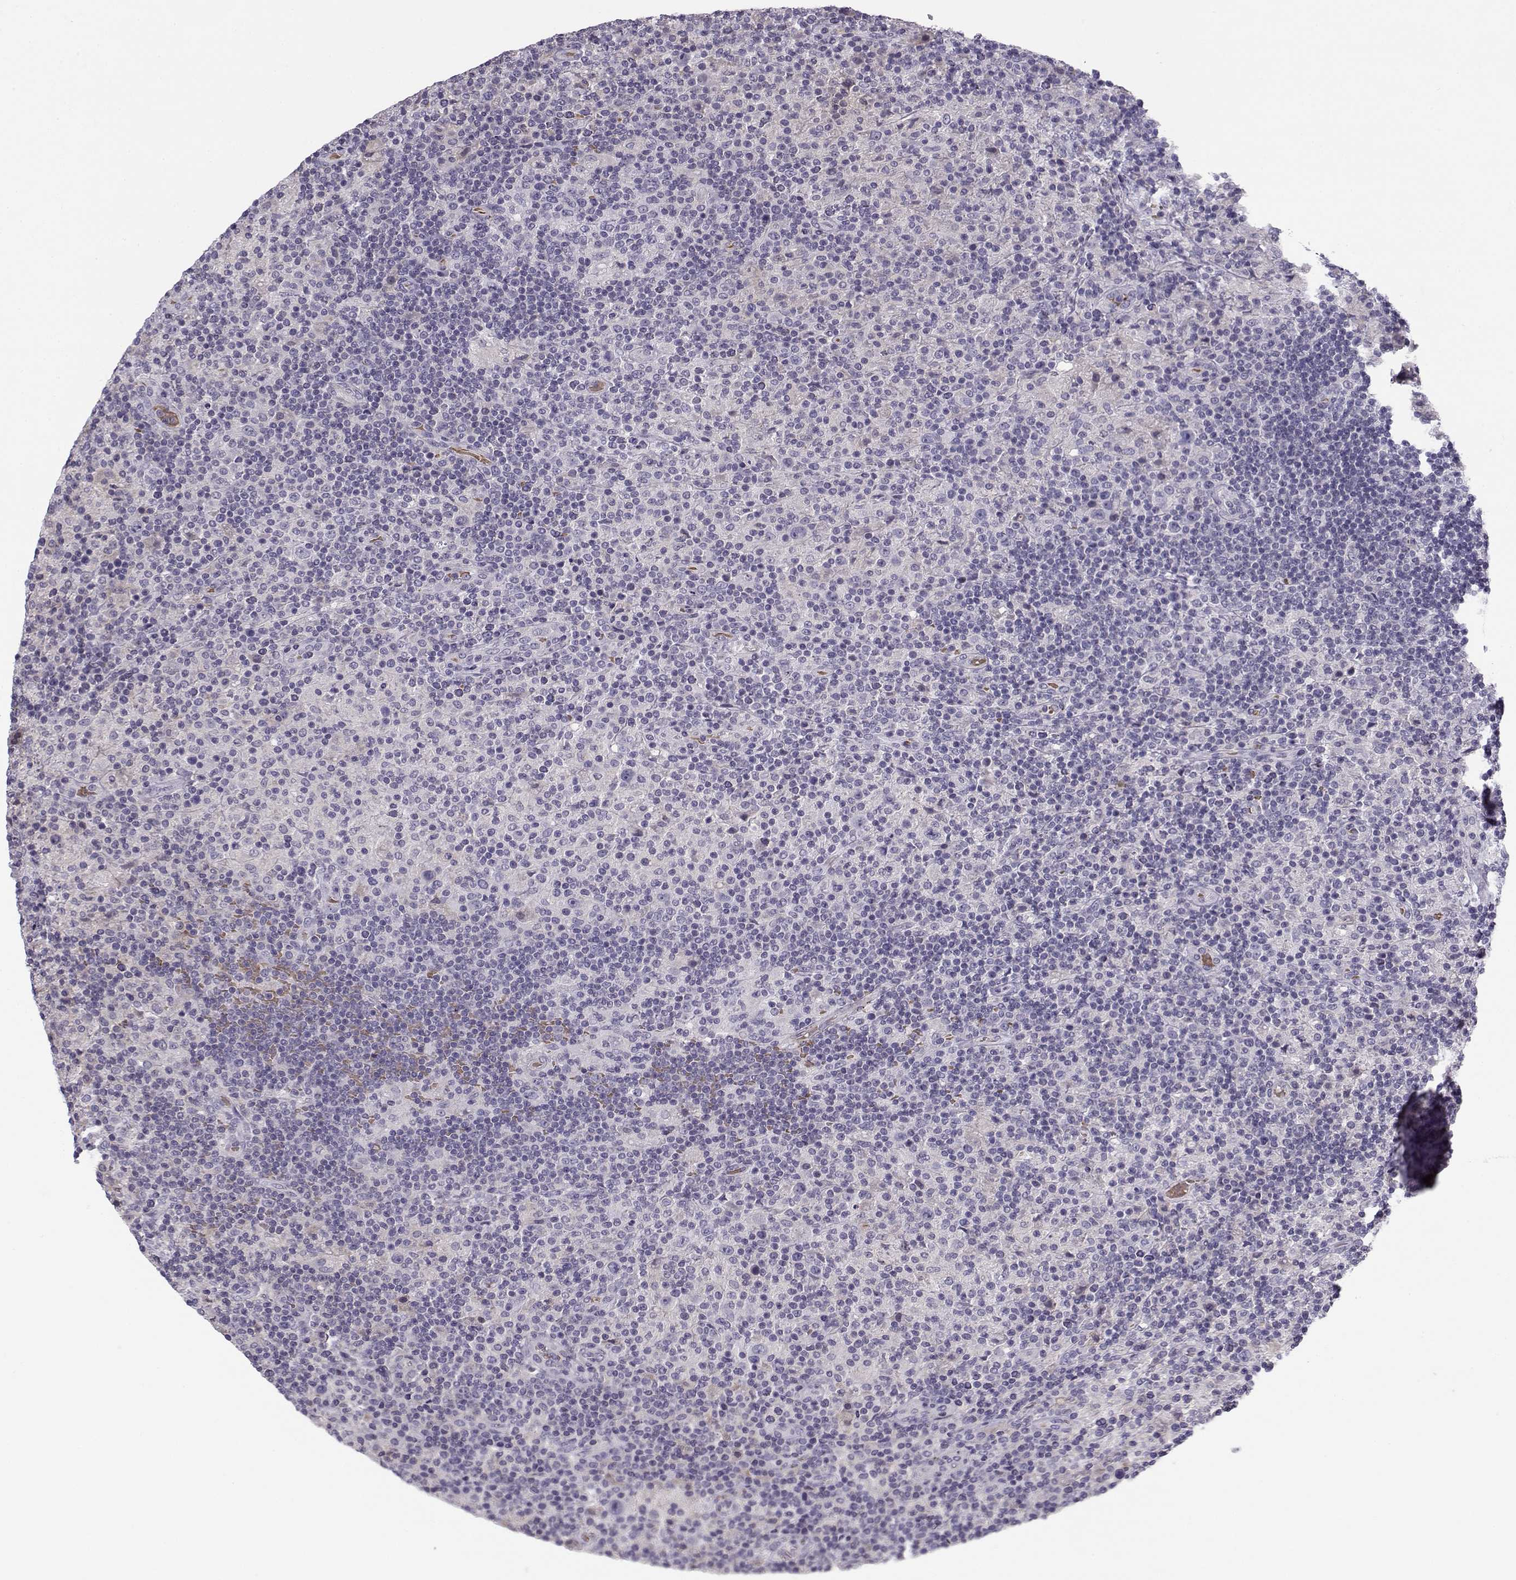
{"staining": {"intensity": "negative", "quantity": "none", "location": "none"}, "tissue": "lymphoma", "cell_type": "Tumor cells", "image_type": "cancer", "snomed": [{"axis": "morphology", "description": "Hodgkin's disease, NOS"}, {"axis": "topography", "description": "Lymph node"}], "caption": "Tumor cells are negative for protein expression in human Hodgkin's disease. (IHC, brightfield microscopy, high magnification).", "gene": "MYO1A", "patient": {"sex": "male", "age": 70}}